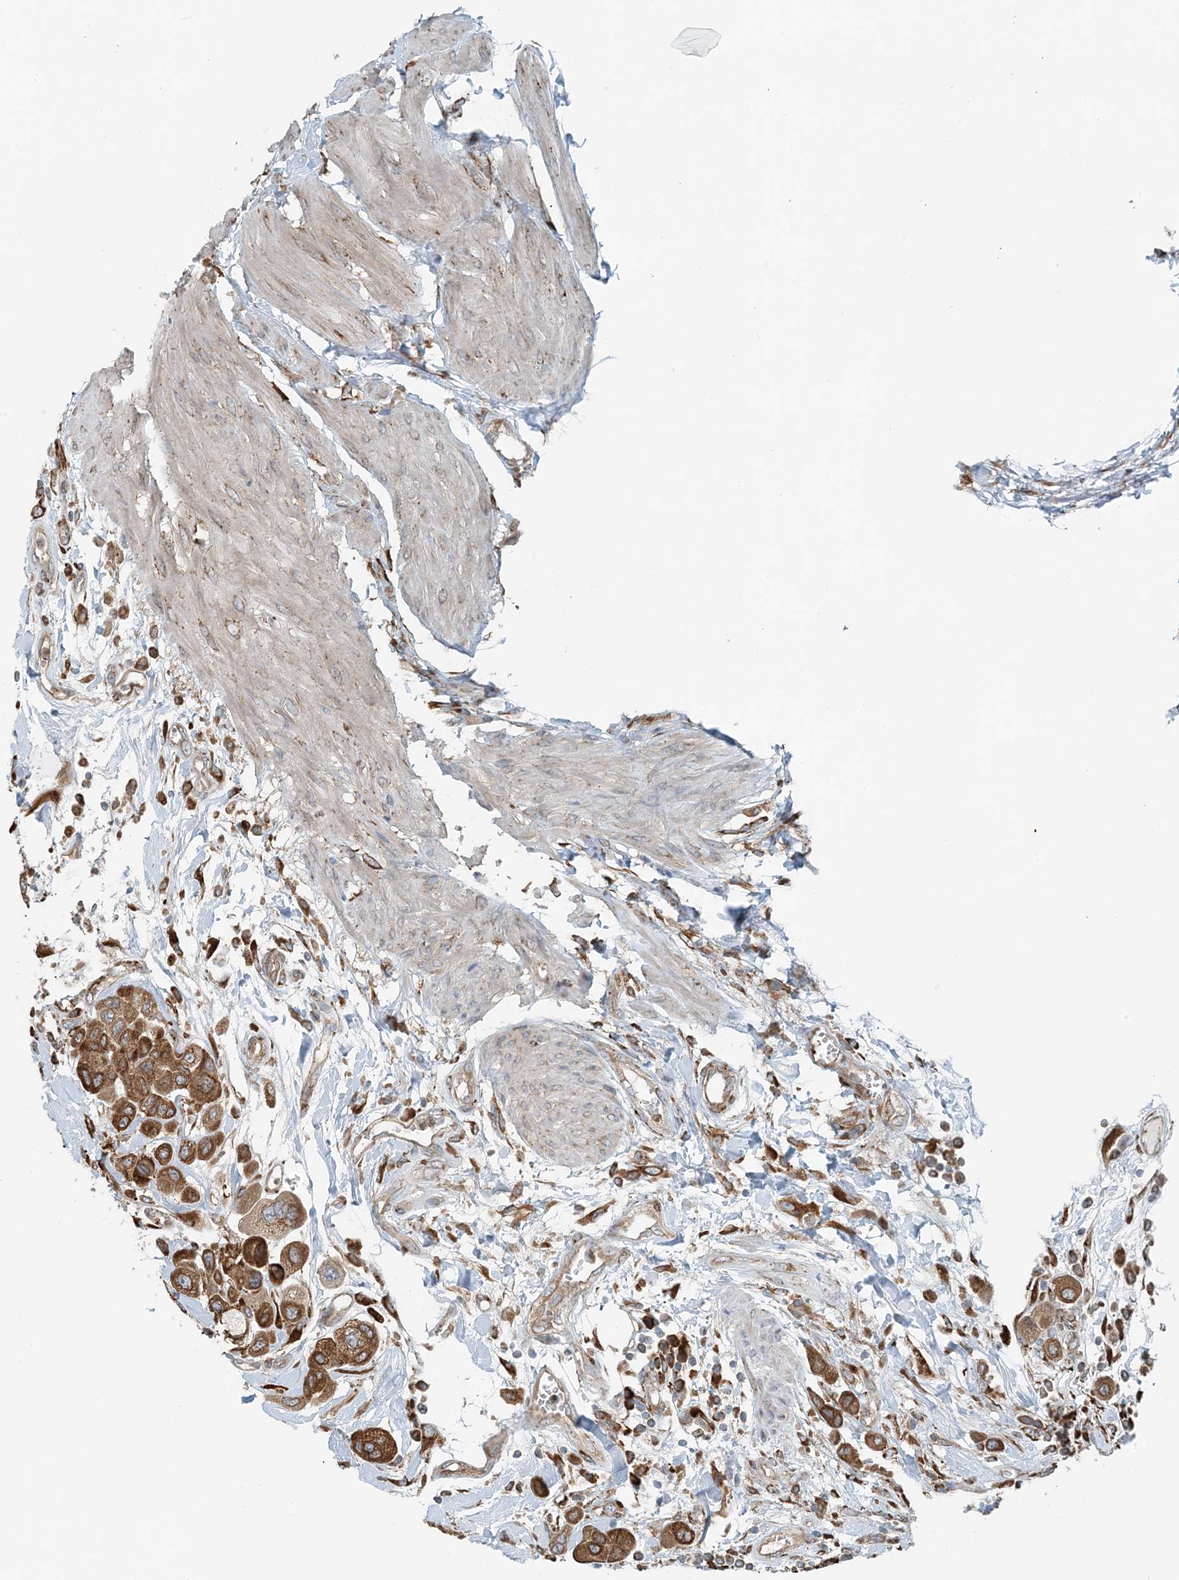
{"staining": {"intensity": "strong", "quantity": ">75%", "location": "cytoplasmic/membranous"}, "tissue": "urothelial cancer", "cell_type": "Tumor cells", "image_type": "cancer", "snomed": [{"axis": "morphology", "description": "Urothelial carcinoma, High grade"}, {"axis": "topography", "description": "Urinary bladder"}], "caption": "Urothelial cancer stained with DAB immunohistochemistry (IHC) exhibits high levels of strong cytoplasmic/membranous positivity in about >75% of tumor cells.", "gene": "CERKL", "patient": {"sex": "male", "age": 50}}